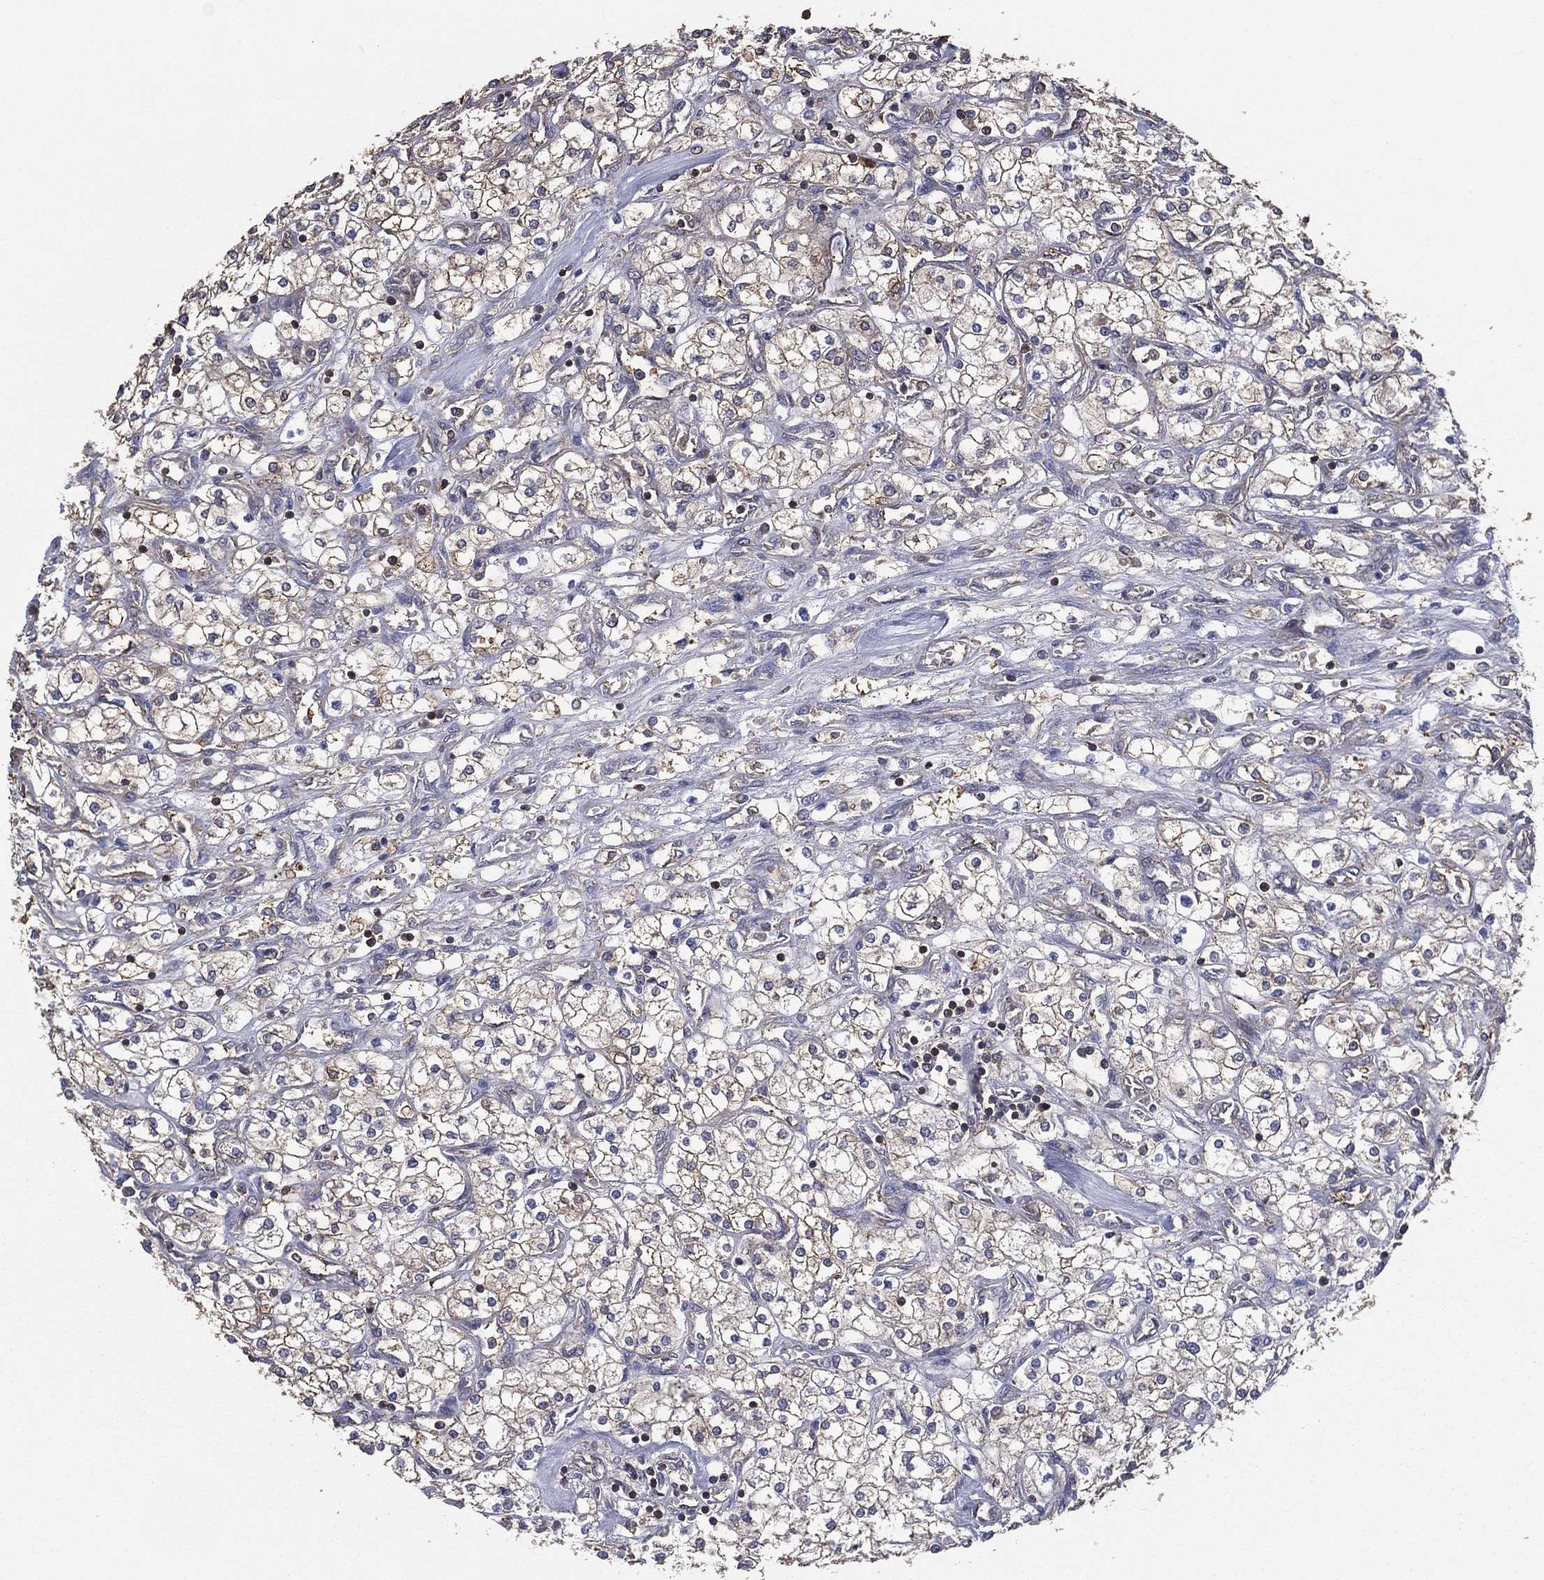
{"staining": {"intensity": "weak", "quantity": ">75%", "location": "cytoplasmic/membranous"}, "tissue": "renal cancer", "cell_type": "Tumor cells", "image_type": "cancer", "snomed": [{"axis": "morphology", "description": "Adenocarcinoma, NOS"}, {"axis": "topography", "description": "Kidney"}], "caption": "An image showing weak cytoplasmic/membranous staining in approximately >75% of tumor cells in renal cancer, as visualized by brown immunohistochemical staining.", "gene": "SARS1", "patient": {"sex": "male", "age": 80}}